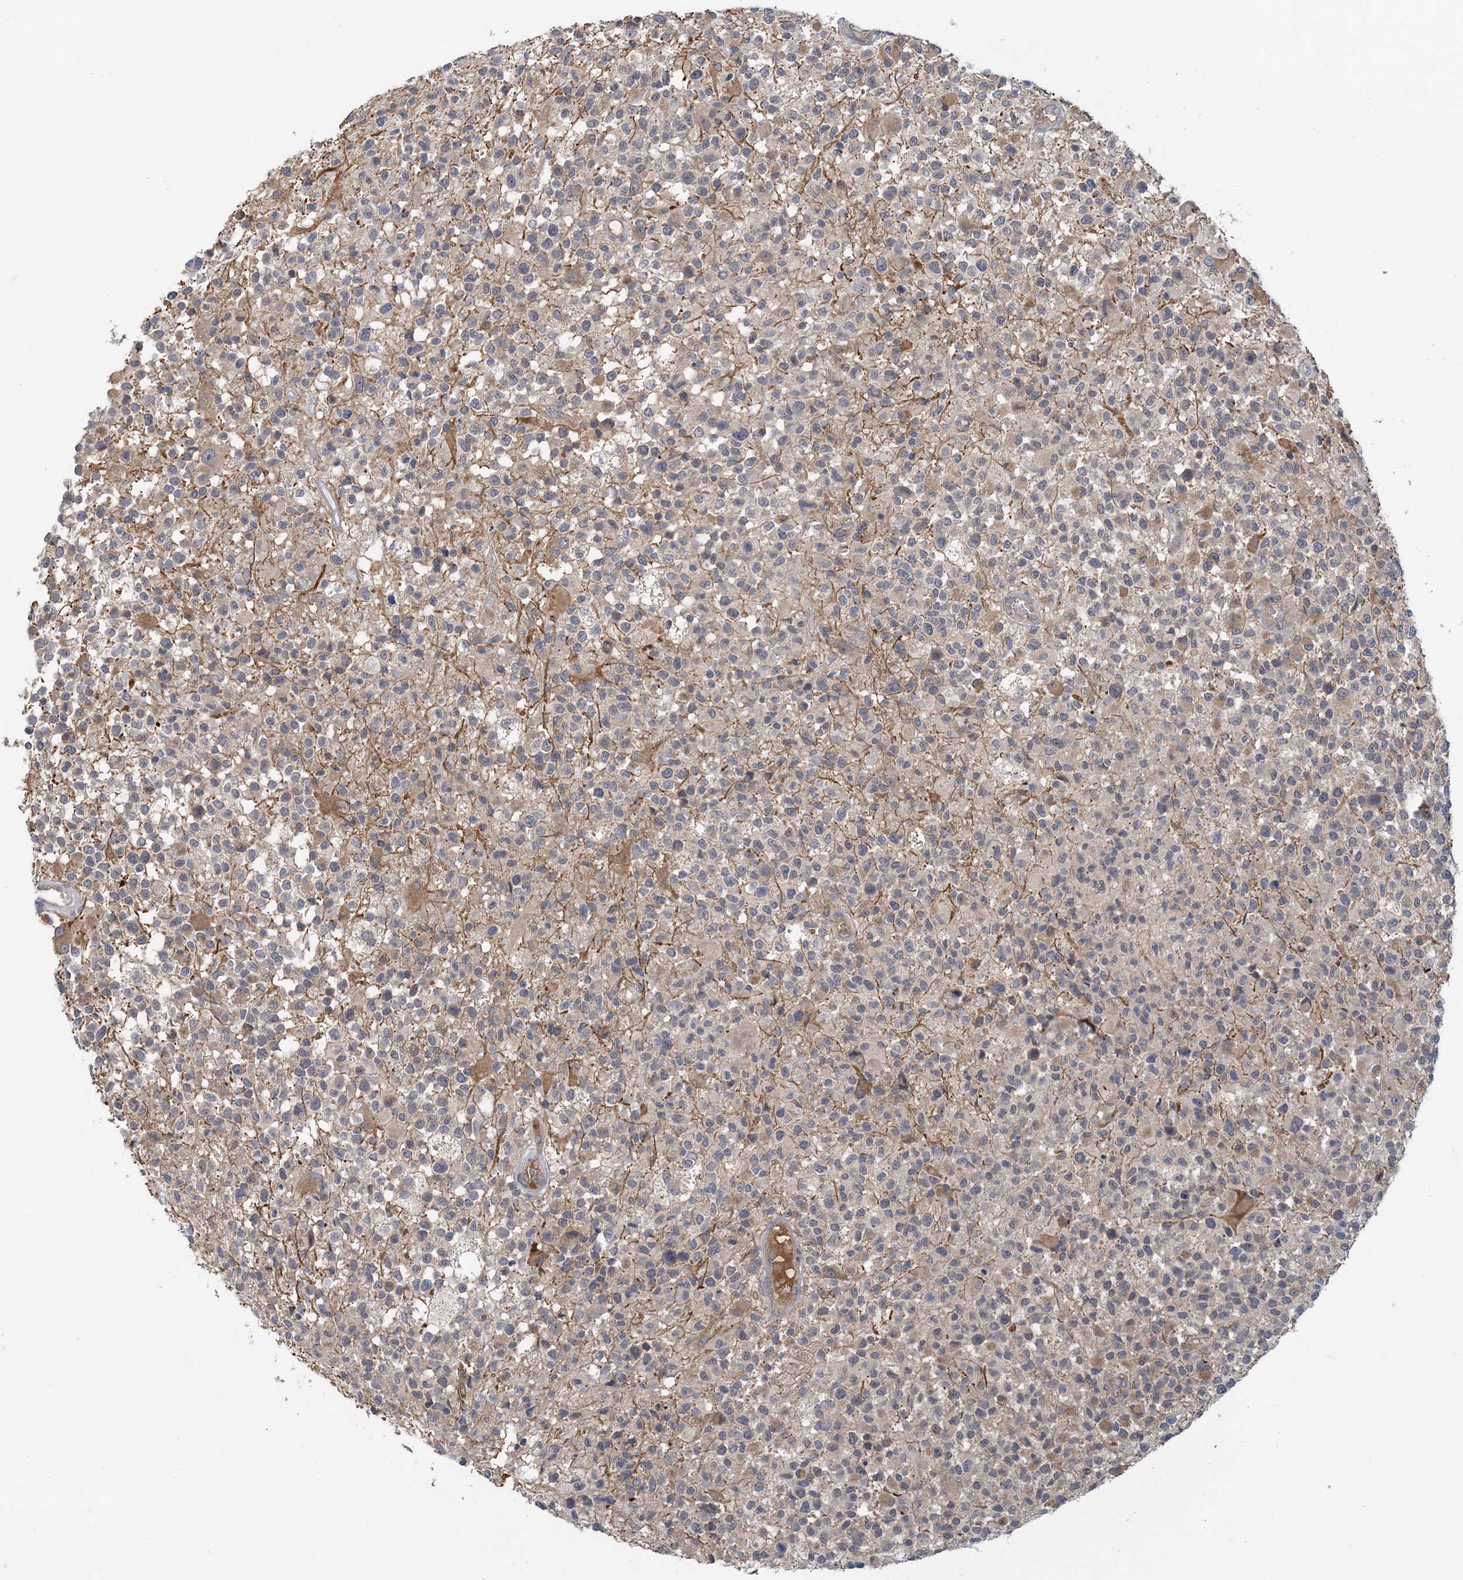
{"staining": {"intensity": "negative", "quantity": "none", "location": "none"}, "tissue": "glioma", "cell_type": "Tumor cells", "image_type": "cancer", "snomed": [{"axis": "morphology", "description": "Glioma, malignant, High grade"}, {"axis": "morphology", "description": "Glioblastoma, NOS"}, {"axis": "topography", "description": "Brain"}], "caption": "Immunohistochemical staining of human glioma exhibits no significant expression in tumor cells.", "gene": "RNF25", "patient": {"sex": "male", "age": 60}}